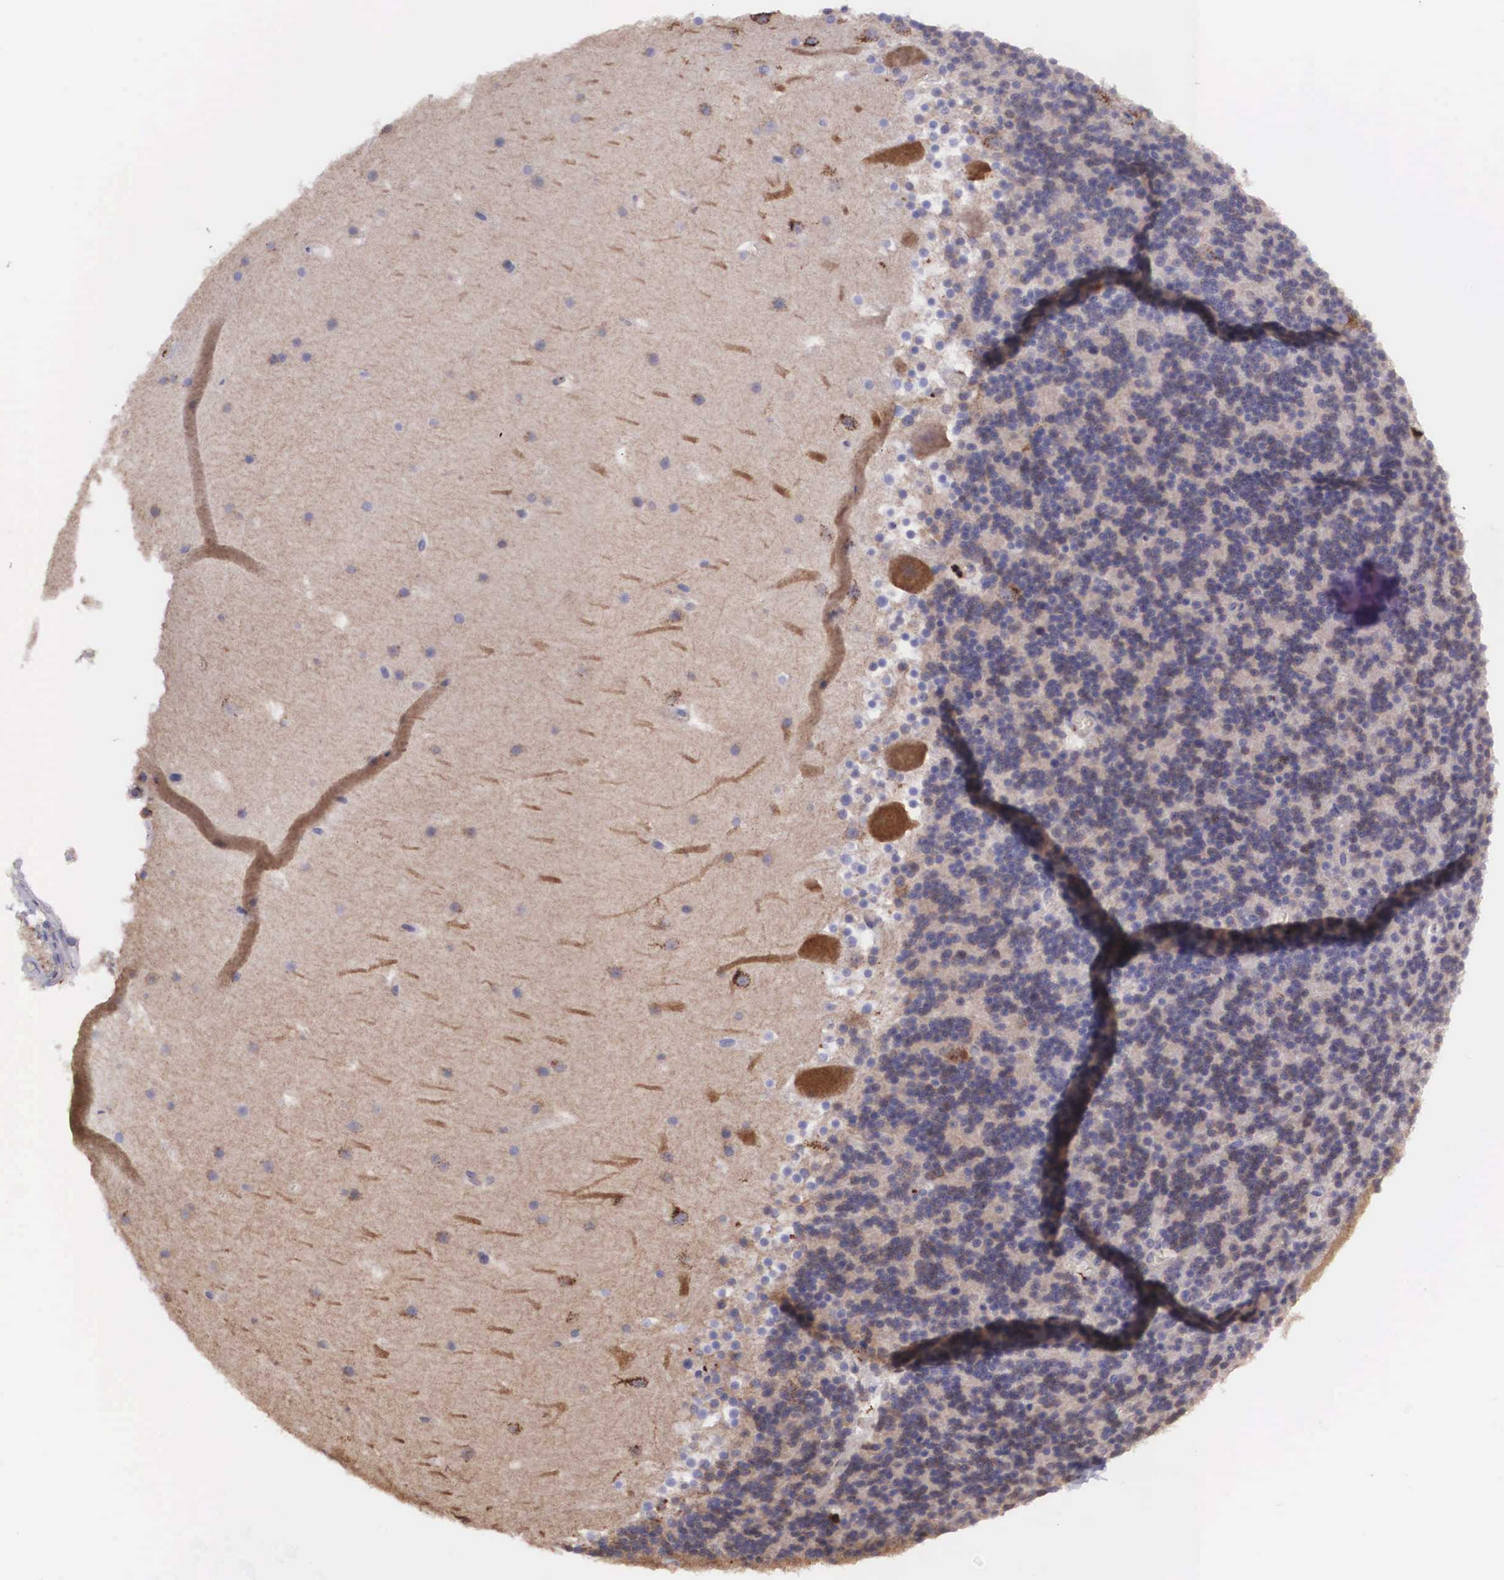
{"staining": {"intensity": "negative", "quantity": "none", "location": "none"}, "tissue": "cerebellum", "cell_type": "Cells in granular layer", "image_type": "normal", "snomed": [{"axis": "morphology", "description": "Normal tissue, NOS"}, {"axis": "topography", "description": "Cerebellum"}], "caption": "A histopathology image of cerebellum stained for a protein demonstrates no brown staining in cells in granular layer. Brightfield microscopy of immunohistochemistry stained with DAB (3,3'-diaminobenzidine) (brown) and hematoxylin (blue), captured at high magnification.", "gene": "BCAR1", "patient": {"sex": "male", "age": 45}}